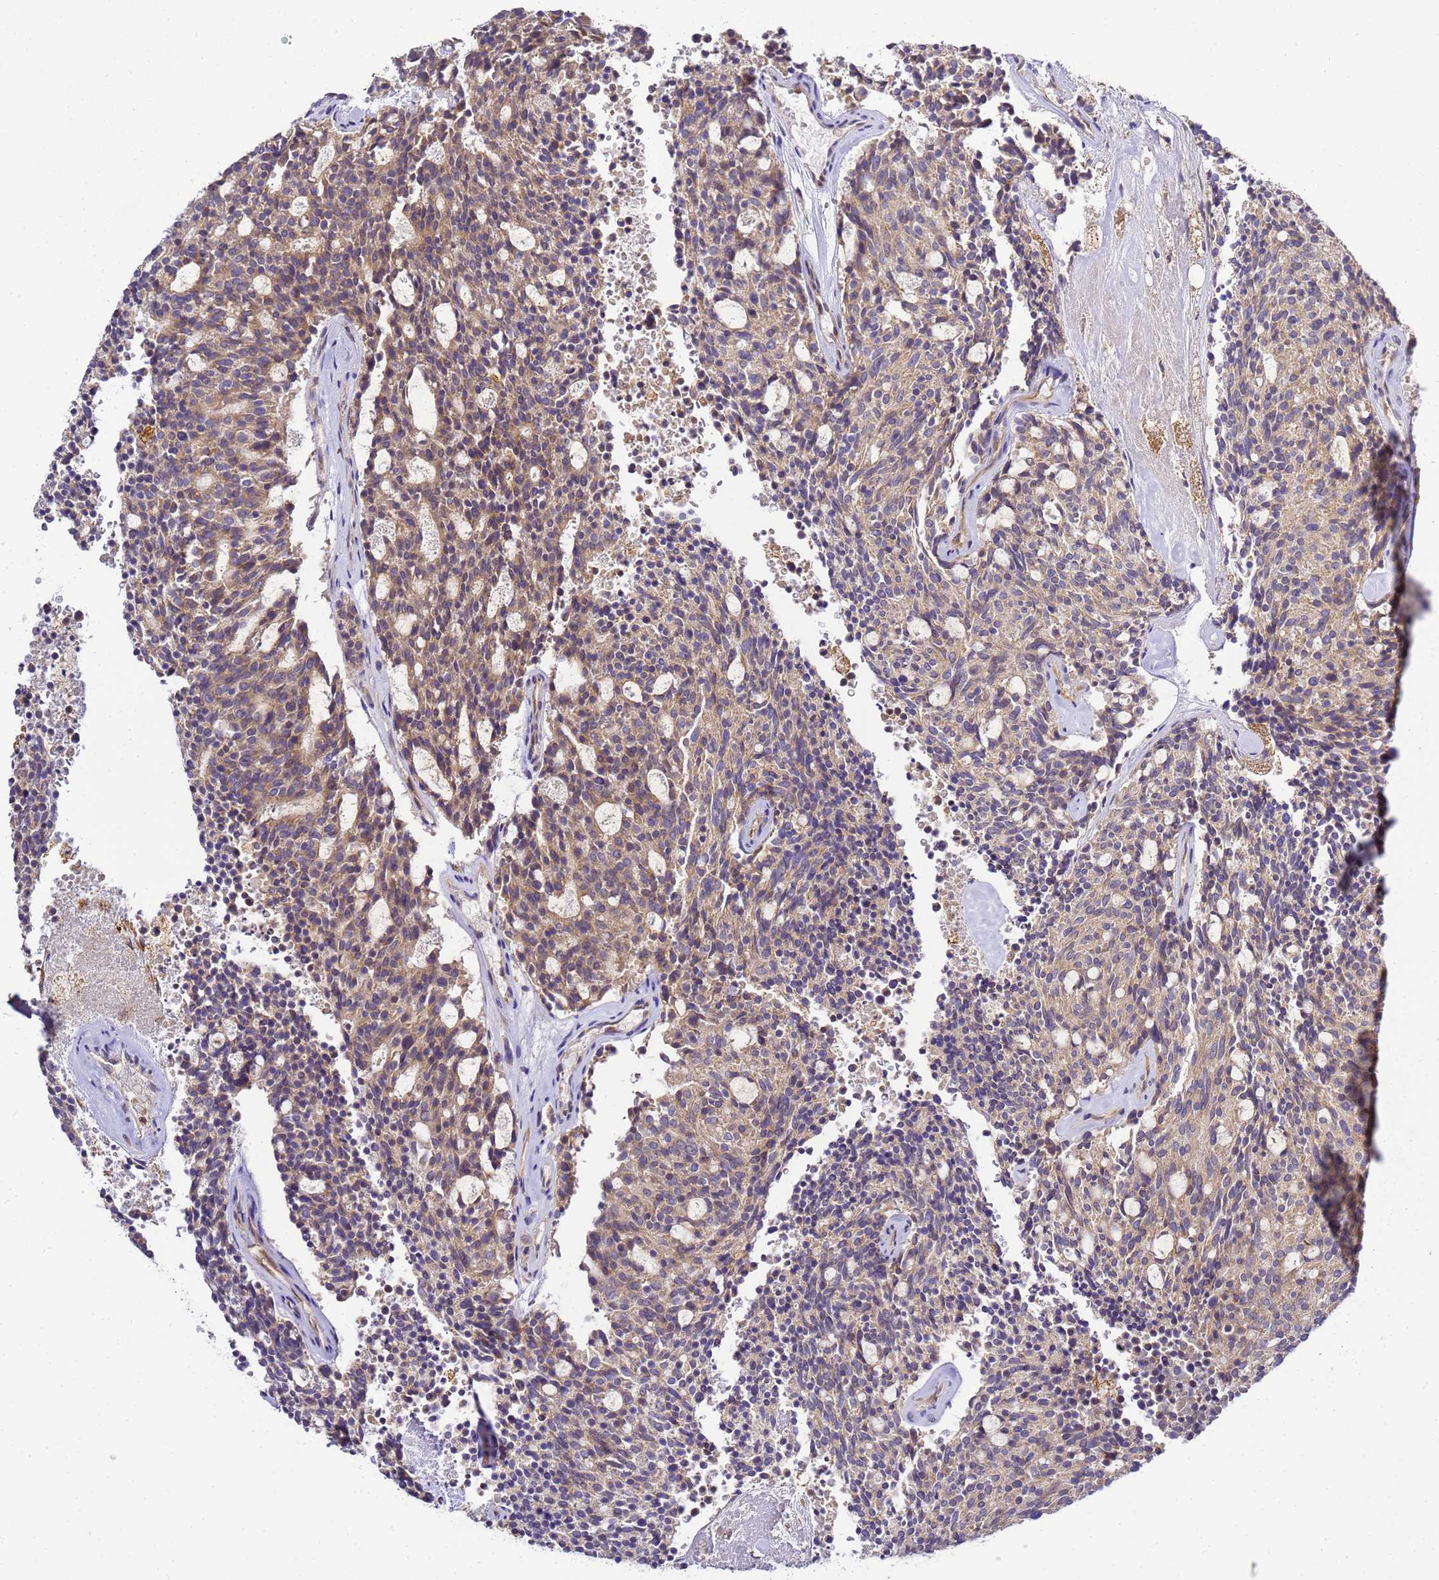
{"staining": {"intensity": "weak", "quantity": ">75%", "location": "cytoplasmic/membranous"}, "tissue": "carcinoid", "cell_type": "Tumor cells", "image_type": "cancer", "snomed": [{"axis": "morphology", "description": "Carcinoid, malignant, NOS"}, {"axis": "topography", "description": "Pancreas"}], "caption": "IHC histopathology image of human carcinoid (malignant) stained for a protein (brown), which demonstrates low levels of weak cytoplasmic/membranous positivity in approximately >75% of tumor cells.", "gene": "ADPGK", "patient": {"sex": "female", "age": 54}}